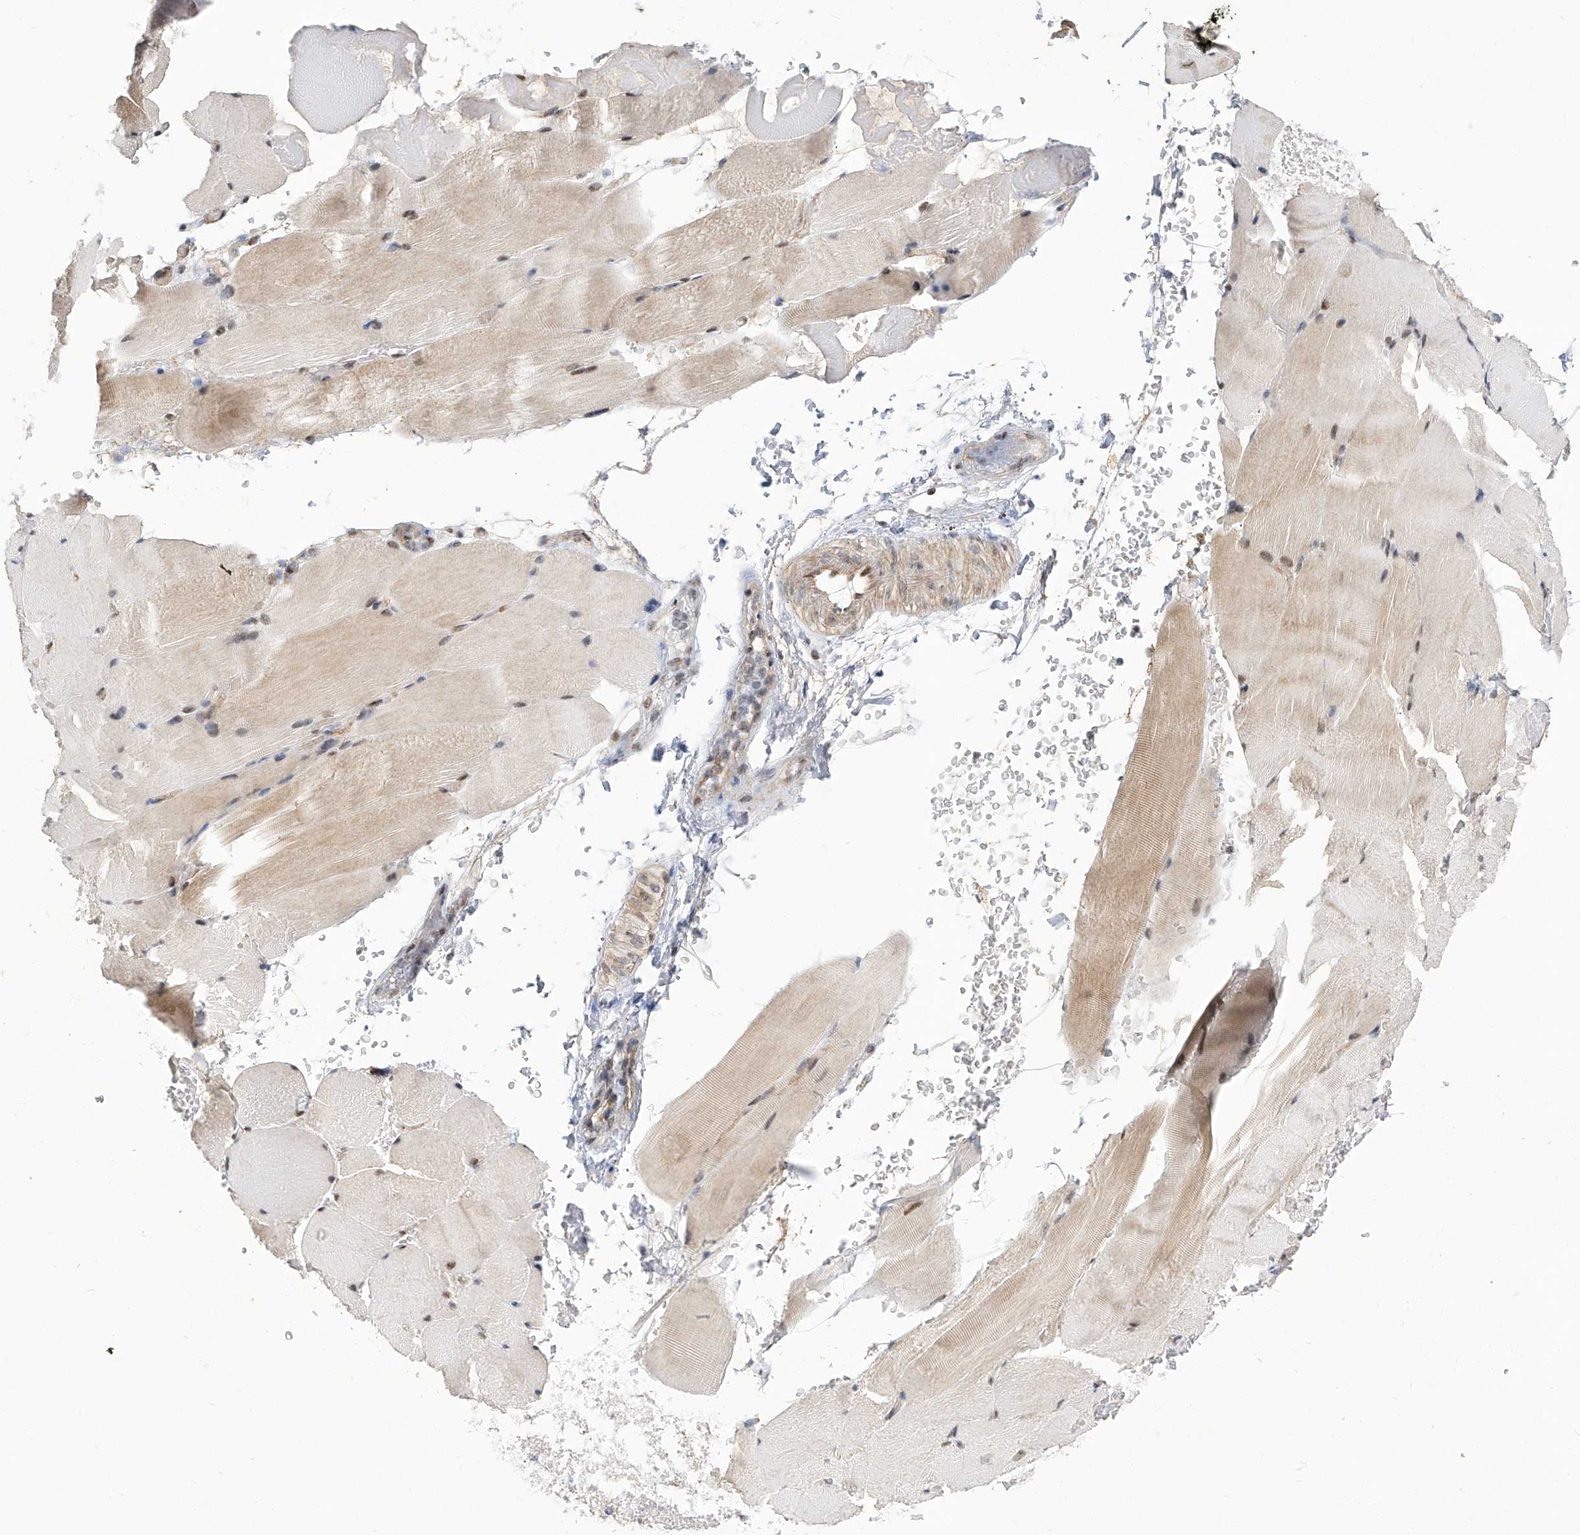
{"staining": {"intensity": "weak", "quantity": "25%-75%", "location": "cytoplasmic/membranous,nuclear"}, "tissue": "skeletal muscle", "cell_type": "Myocytes", "image_type": "normal", "snomed": [{"axis": "morphology", "description": "Normal tissue, NOS"}, {"axis": "topography", "description": "Skeletal muscle"}, {"axis": "topography", "description": "Parathyroid gland"}], "caption": "Skeletal muscle stained with DAB (3,3'-diaminobenzidine) immunohistochemistry displays low levels of weak cytoplasmic/membranous,nuclear positivity in about 25%-75% of myocytes.", "gene": "RAD54L", "patient": {"sex": "female", "age": 37}}